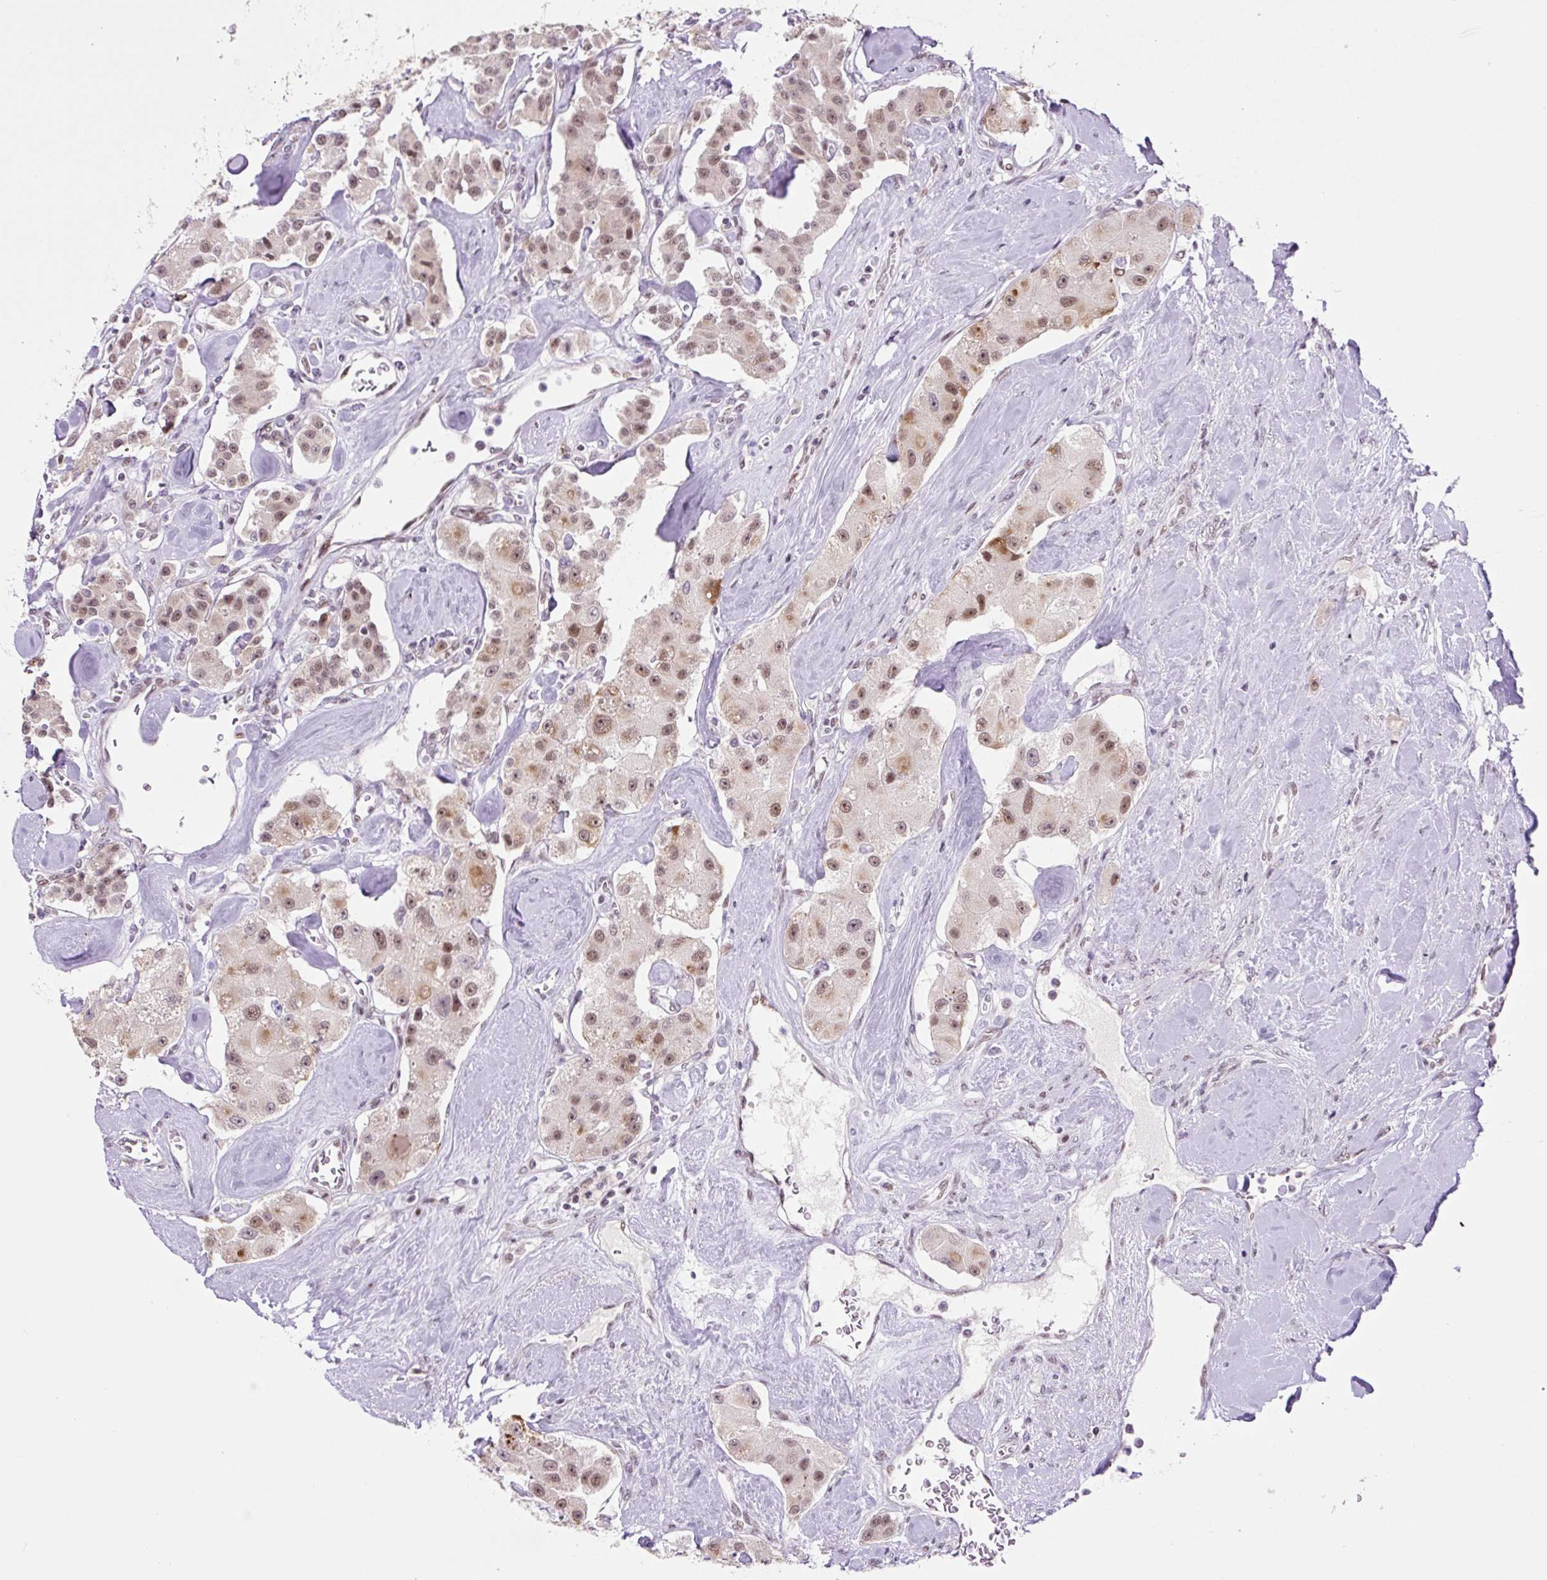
{"staining": {"intensity": "moderate", "quantity": ">75%", "location": "nuclear"}, "tissue": "carcinoid", "cell_type": "Tumor cells", "image_type": "cancer", "snomed": [{"axis": "morphology", "description": "Carcinoid, malignant, NOS"}, {"axis": "topography", "description": "Pancreas"}], "caption": "A brown stain highlights moderate nuclear expression of a protein in carcinoid (malignant) tumor cells.", "gene": "TAF1A", "patient": {"sex": "male", "age": 41}}